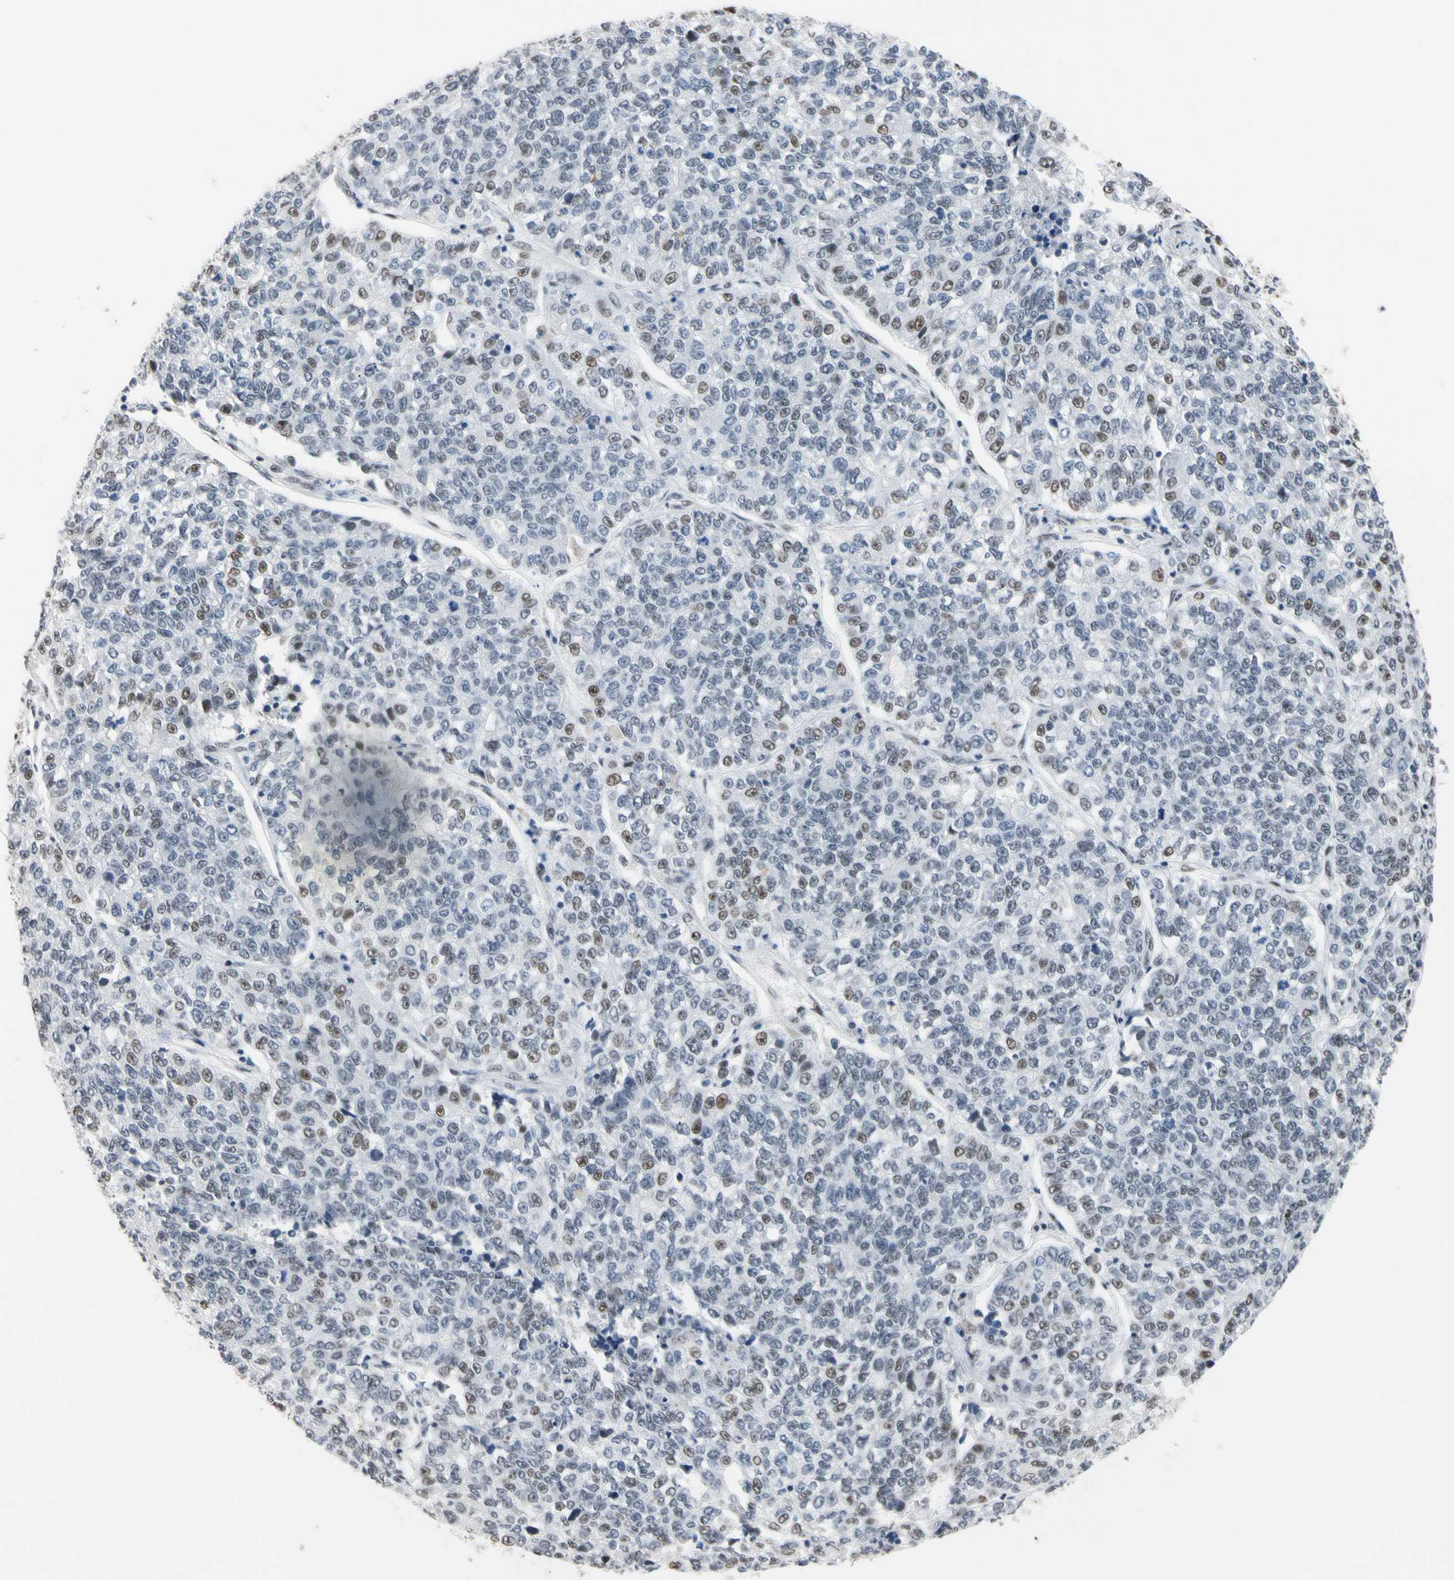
{"staining": {"intensity": "moderate", "quantity": "<25%", "location": "nuclear"}, "tissue": "lung cancer", "cell_type": "Tumor cells", "image_type": "cancer", "snomed": [{"axis": "morphology", "description": "Adenocarcinoma, NOS"}, {"axis": "topography", "description": "Lung"}], "caption": "This micrograph shows immunohistochemistry staining of lung cancer, with low moderate nuclear staining in about <25% of tumor cells.", "gene": "FAM98B", "patient": {"sex": "male", "age": 49}}